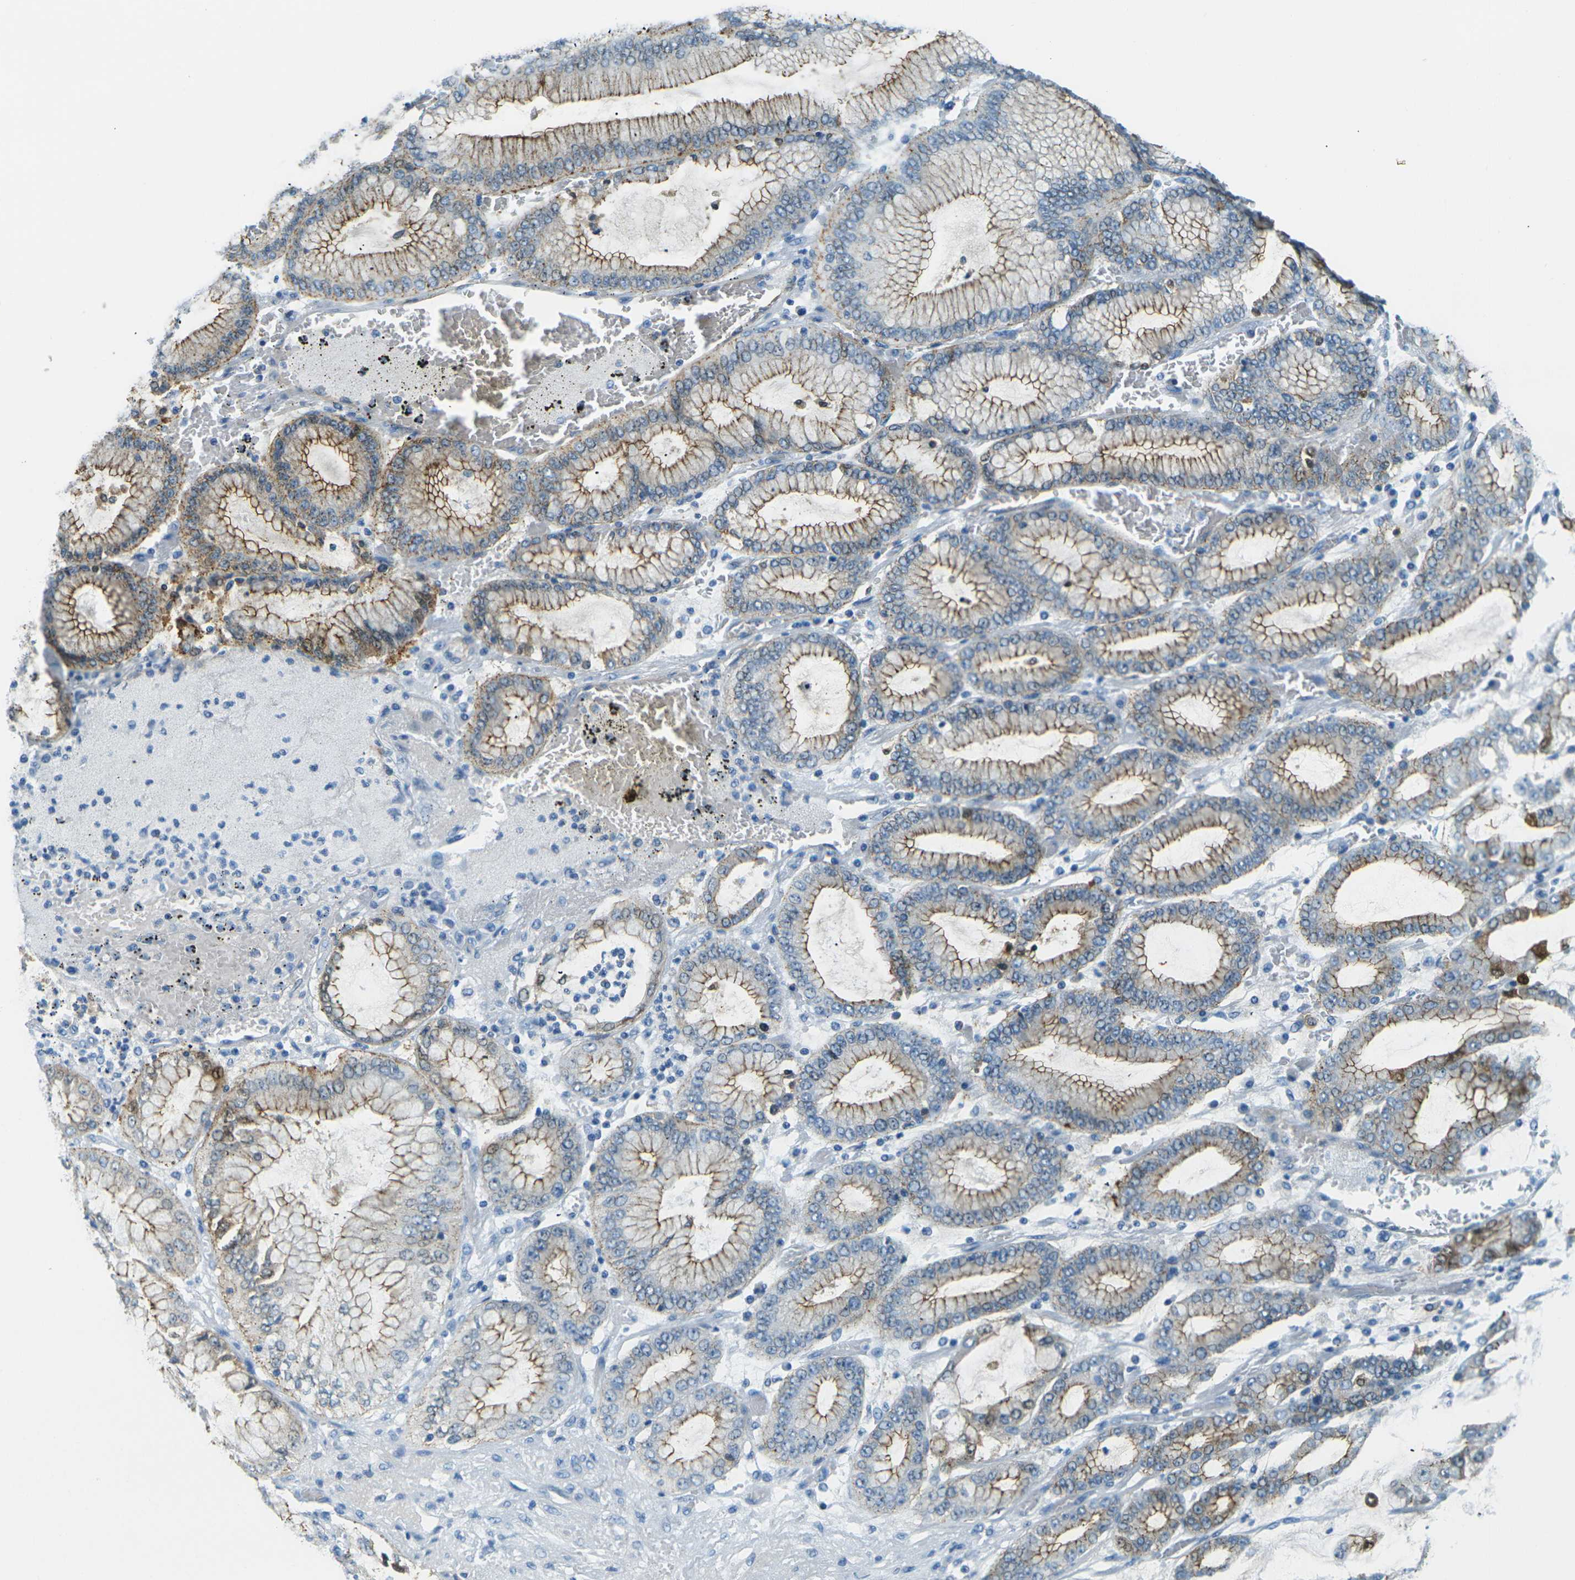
{"staining": {"intensity": "moderate", "quantity": "25%-75%", "location": "cytoplasmic/membranous"}, "tissue": "stomach cancer", "cell_type": "Tumor cells", "image_type": "cancer", "snomed": [{"axis": "morphology", "description": "Normal tissue, NOS"}, {"axis": "morphology", "description": "Adenocarcinoma, NOS"}, {"axis": "topography", "description": "Stomach, upper"}, {"axis": "topography", "description": "Stomach"}], "caption": "Immunohistochemical staining of human stomach cancer (adenocarcinoma) demonstrates medium levels of moderate cytoplasmic/membranous expression in approximately 25%-75% of tumor cells. (Brightfield microscopy of DAB IHC at high magnification).", "gene": "OCLN", "patient": {"sex": "male", "age": 76}}